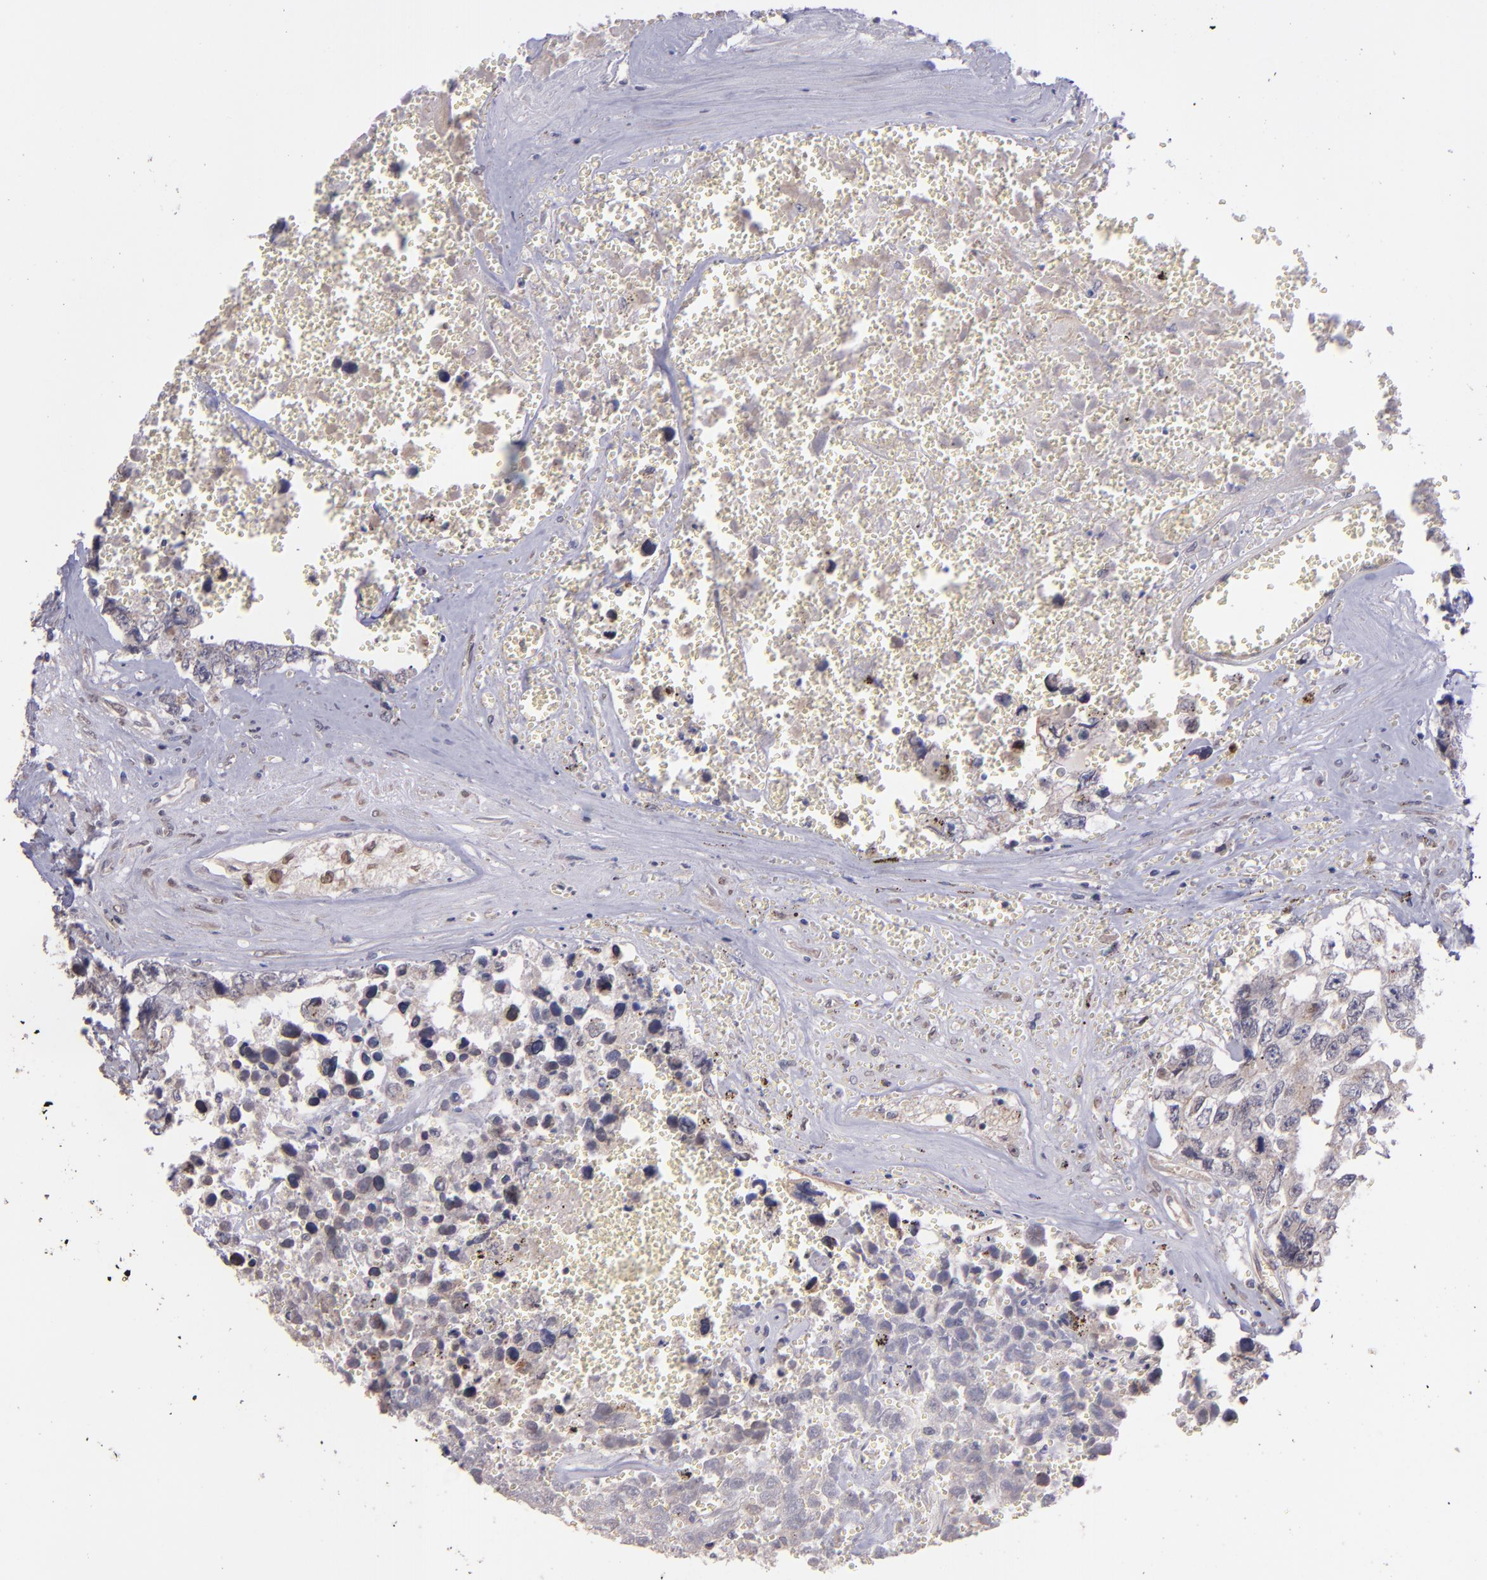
{"staining": {"intensity": "weak", "quantity": "25%-75%", "location": "cytoplasmic/membranous,nuclear"}, "tissue": "testis cancer", "cell_type": "Tumor cells", "image_type": "cancer", "snomed": [{"axis": "morphology", "description": "Carcinoma, Embryonal, NOS"}, {"axis": "topography", "description": "Testis"}], "caption": "Immunohistochemical staining of embryonal carcinoma (testis) shows low levels of weak cytoplasmic/membranous and nuclear protein expression in about 25%-75% of tumor cells.", "gene": "NUP62CL", "patient": {"sex": "male", "age": 31}}